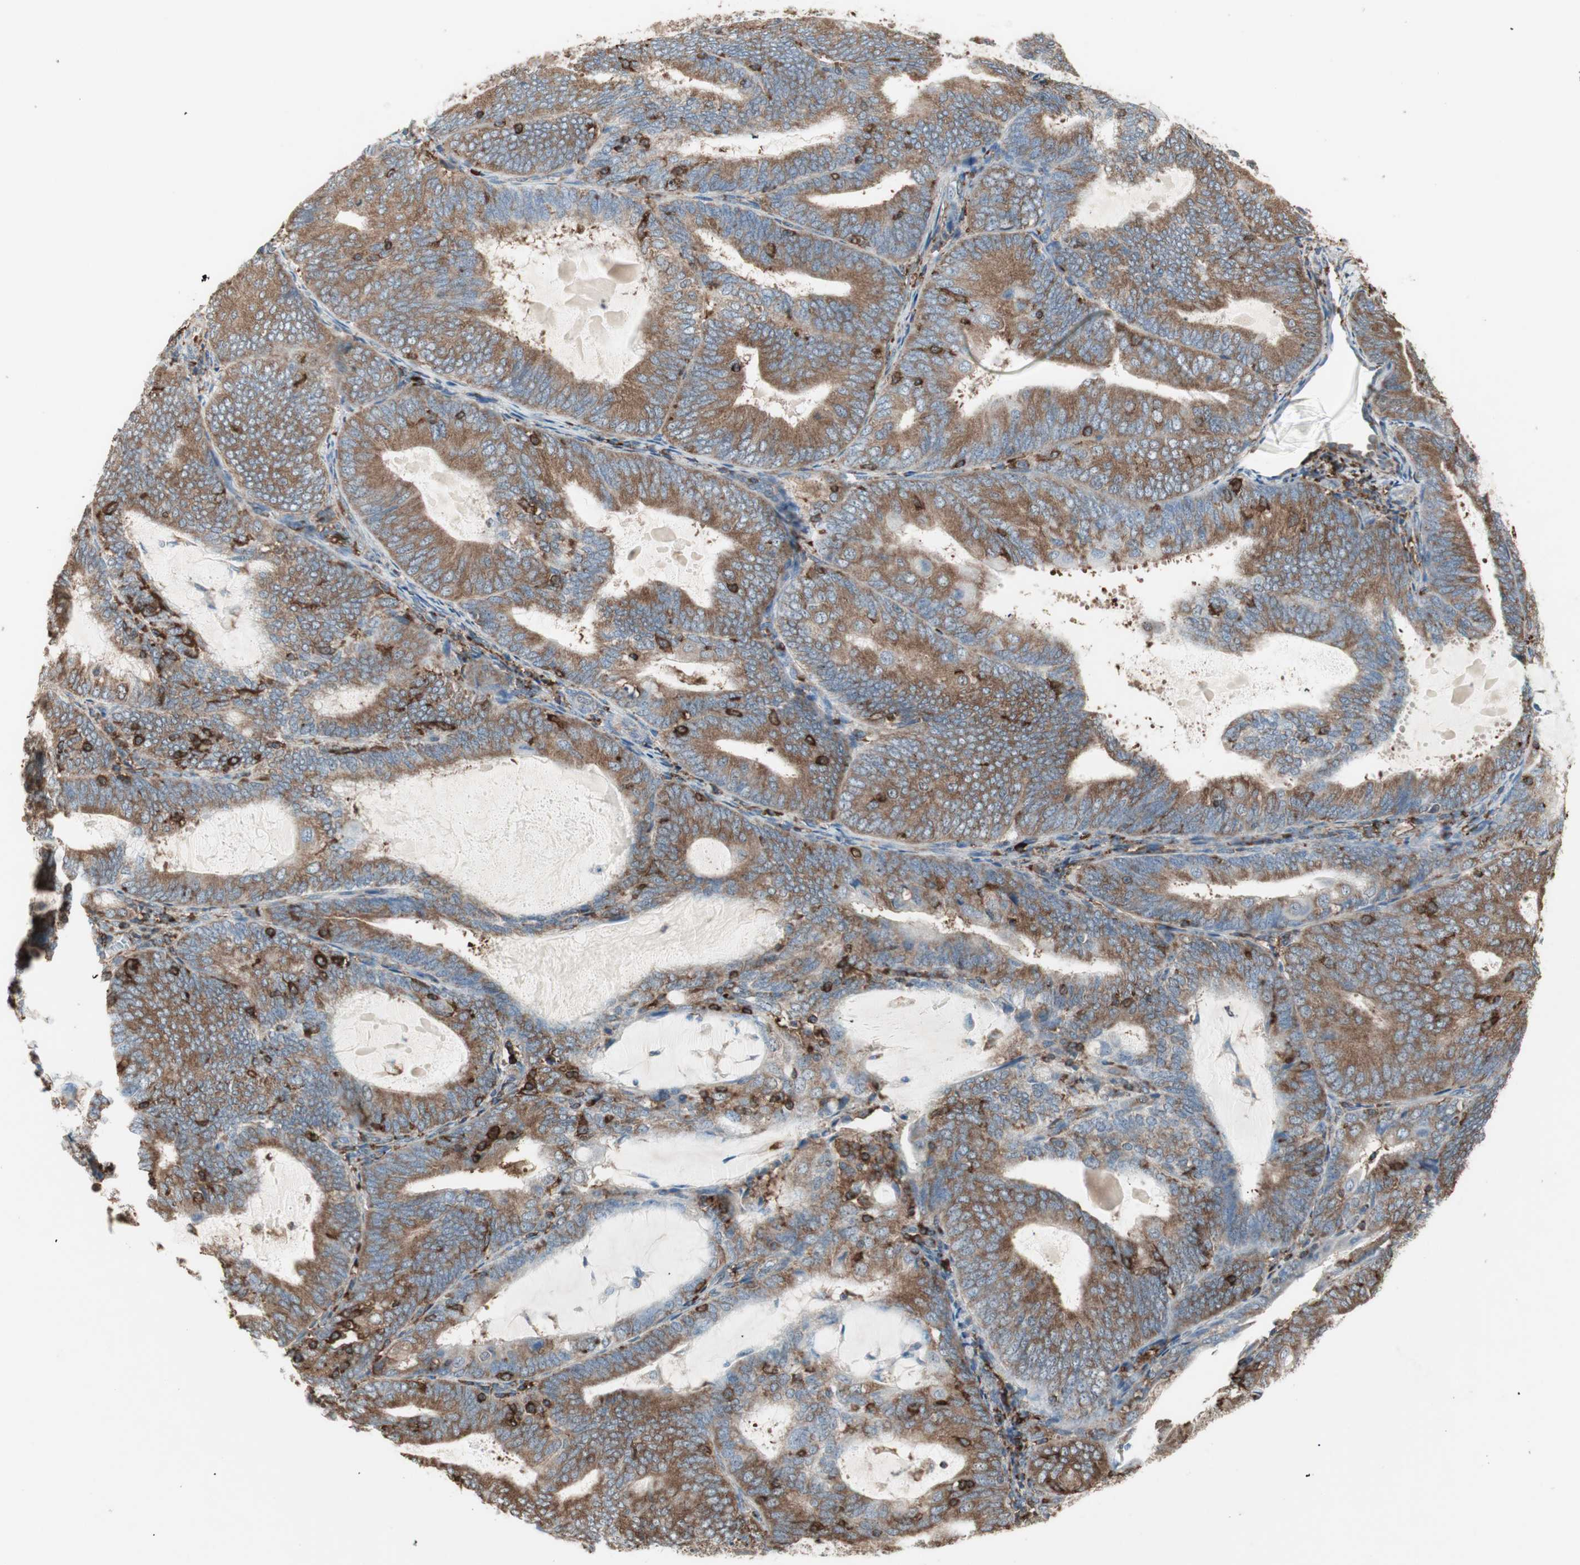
{"staining": {"intensity": "moderate", "quantity": ">75%", "location": "cytoplasmic/membranous"}, "tissue": "endometrial cancer", "cell_type": "Tumor cells", "image_type": "cancer", "snomed": [{"axis": "morphology", "description": "Adenocarcinoma, NOS"}, {"axis": "topography", "description": "Endometrium"}], "caption": "Protein staining of adenocarcinoma (endometrial) tissue reveals moderate cytoplasmic/membranous staining in approximately >75% of tumor cells. (DAB (3,3'-diaminobenzidine) = brown stain, brightfield microscopy at high magnification).", "gene": "MMP3", "patient": {"sex": "female", "age": 81}}